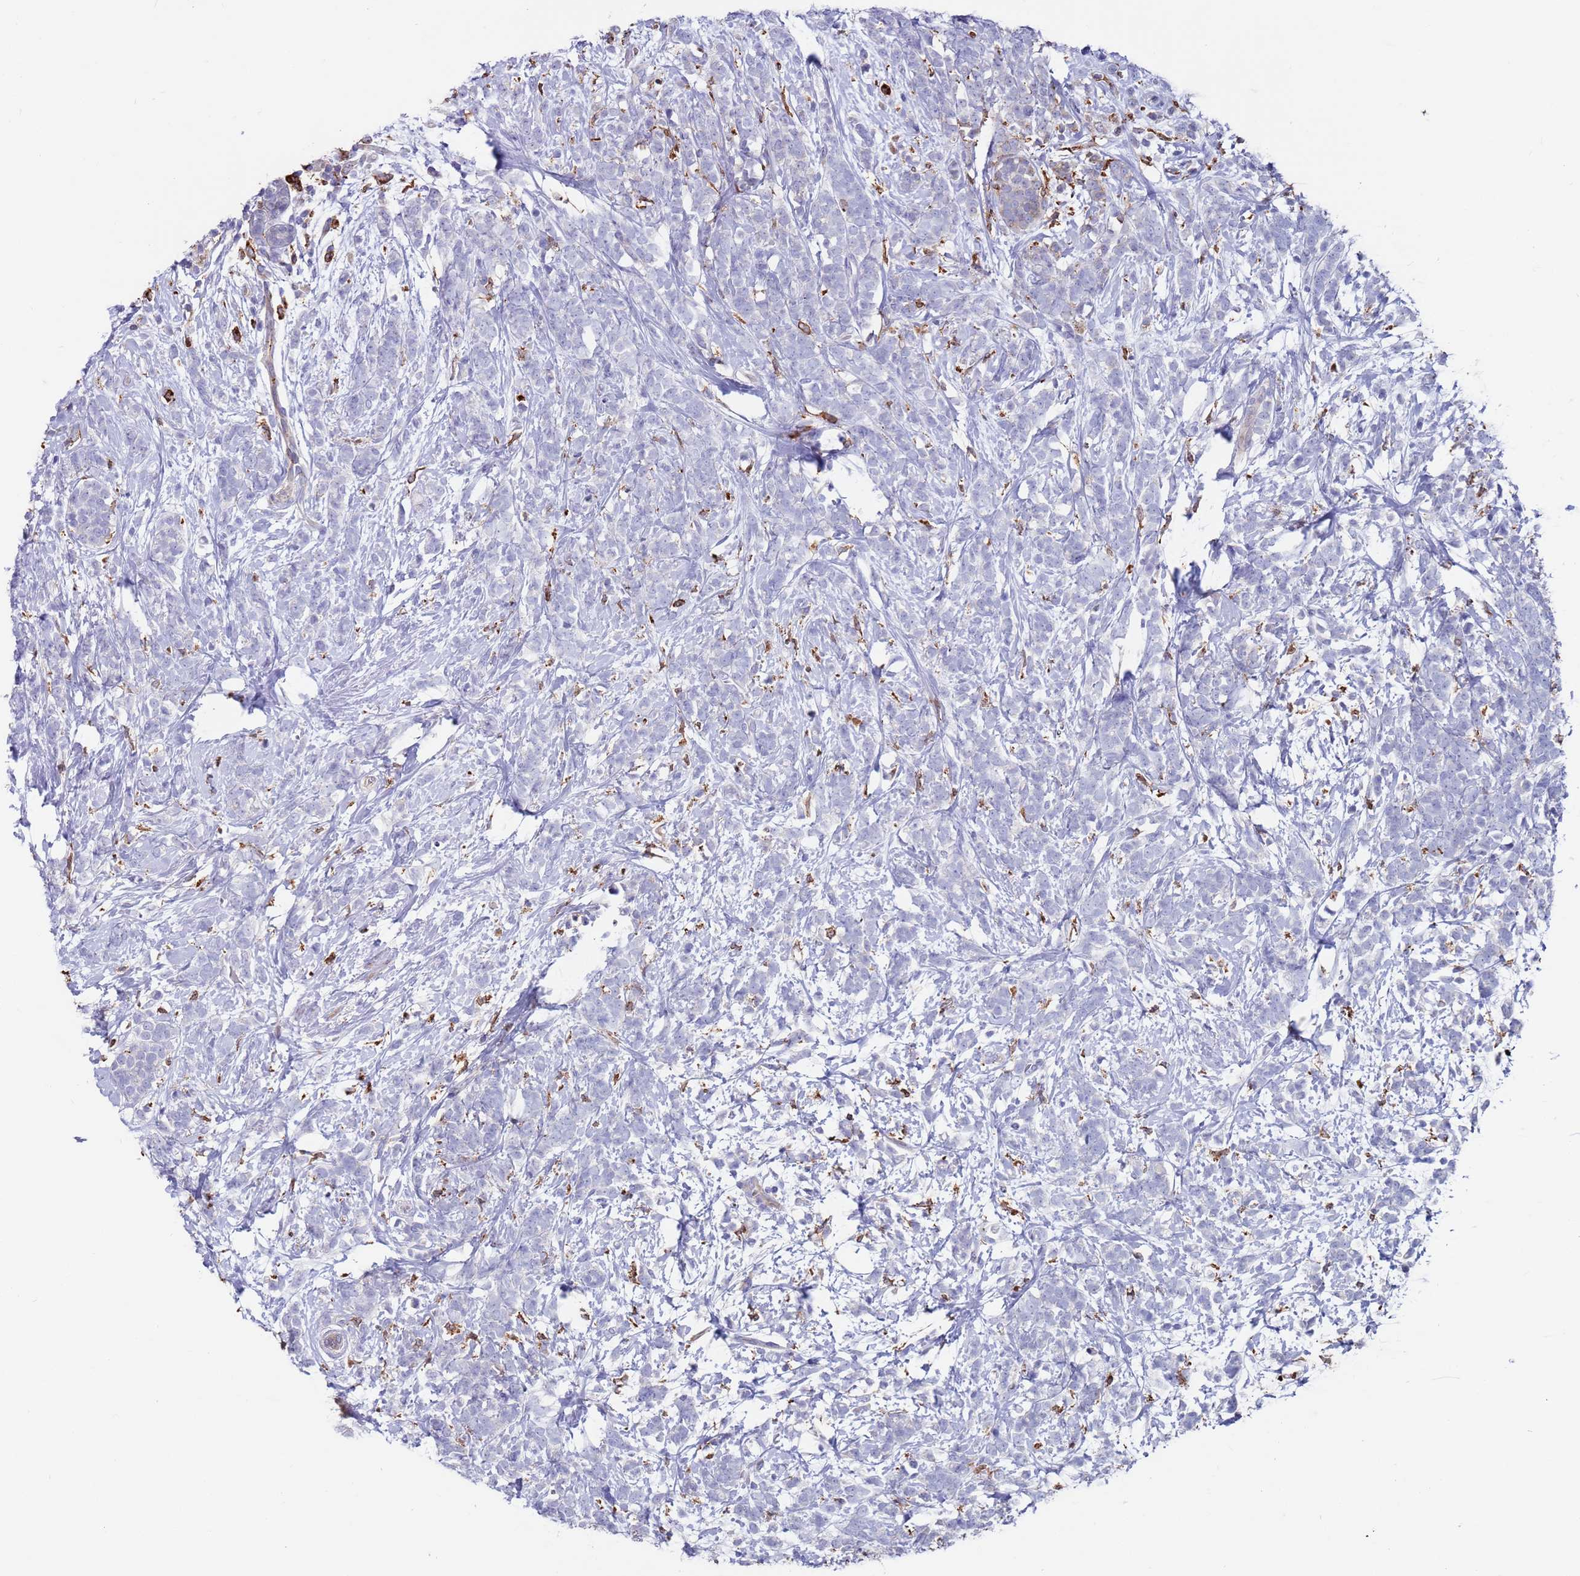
{"staining": {"intensity": "negative", "quantity": "none", "location": "none"}, "tissue": "breast cancer", "cell_type": "Tumor cells", "image_type": "cancer", "snomed": [{"axis": "morphology", "description": "Lobular carcinoma"}, {"axis": "topography", "description": "Breast"}], "caption": "This is an immunohistochemistry (IHC) micrograph of breast cancer. There is no staining in tumor cells.", "gene": "GREB1L", "patient": {"sex": "female", "age": 58}}